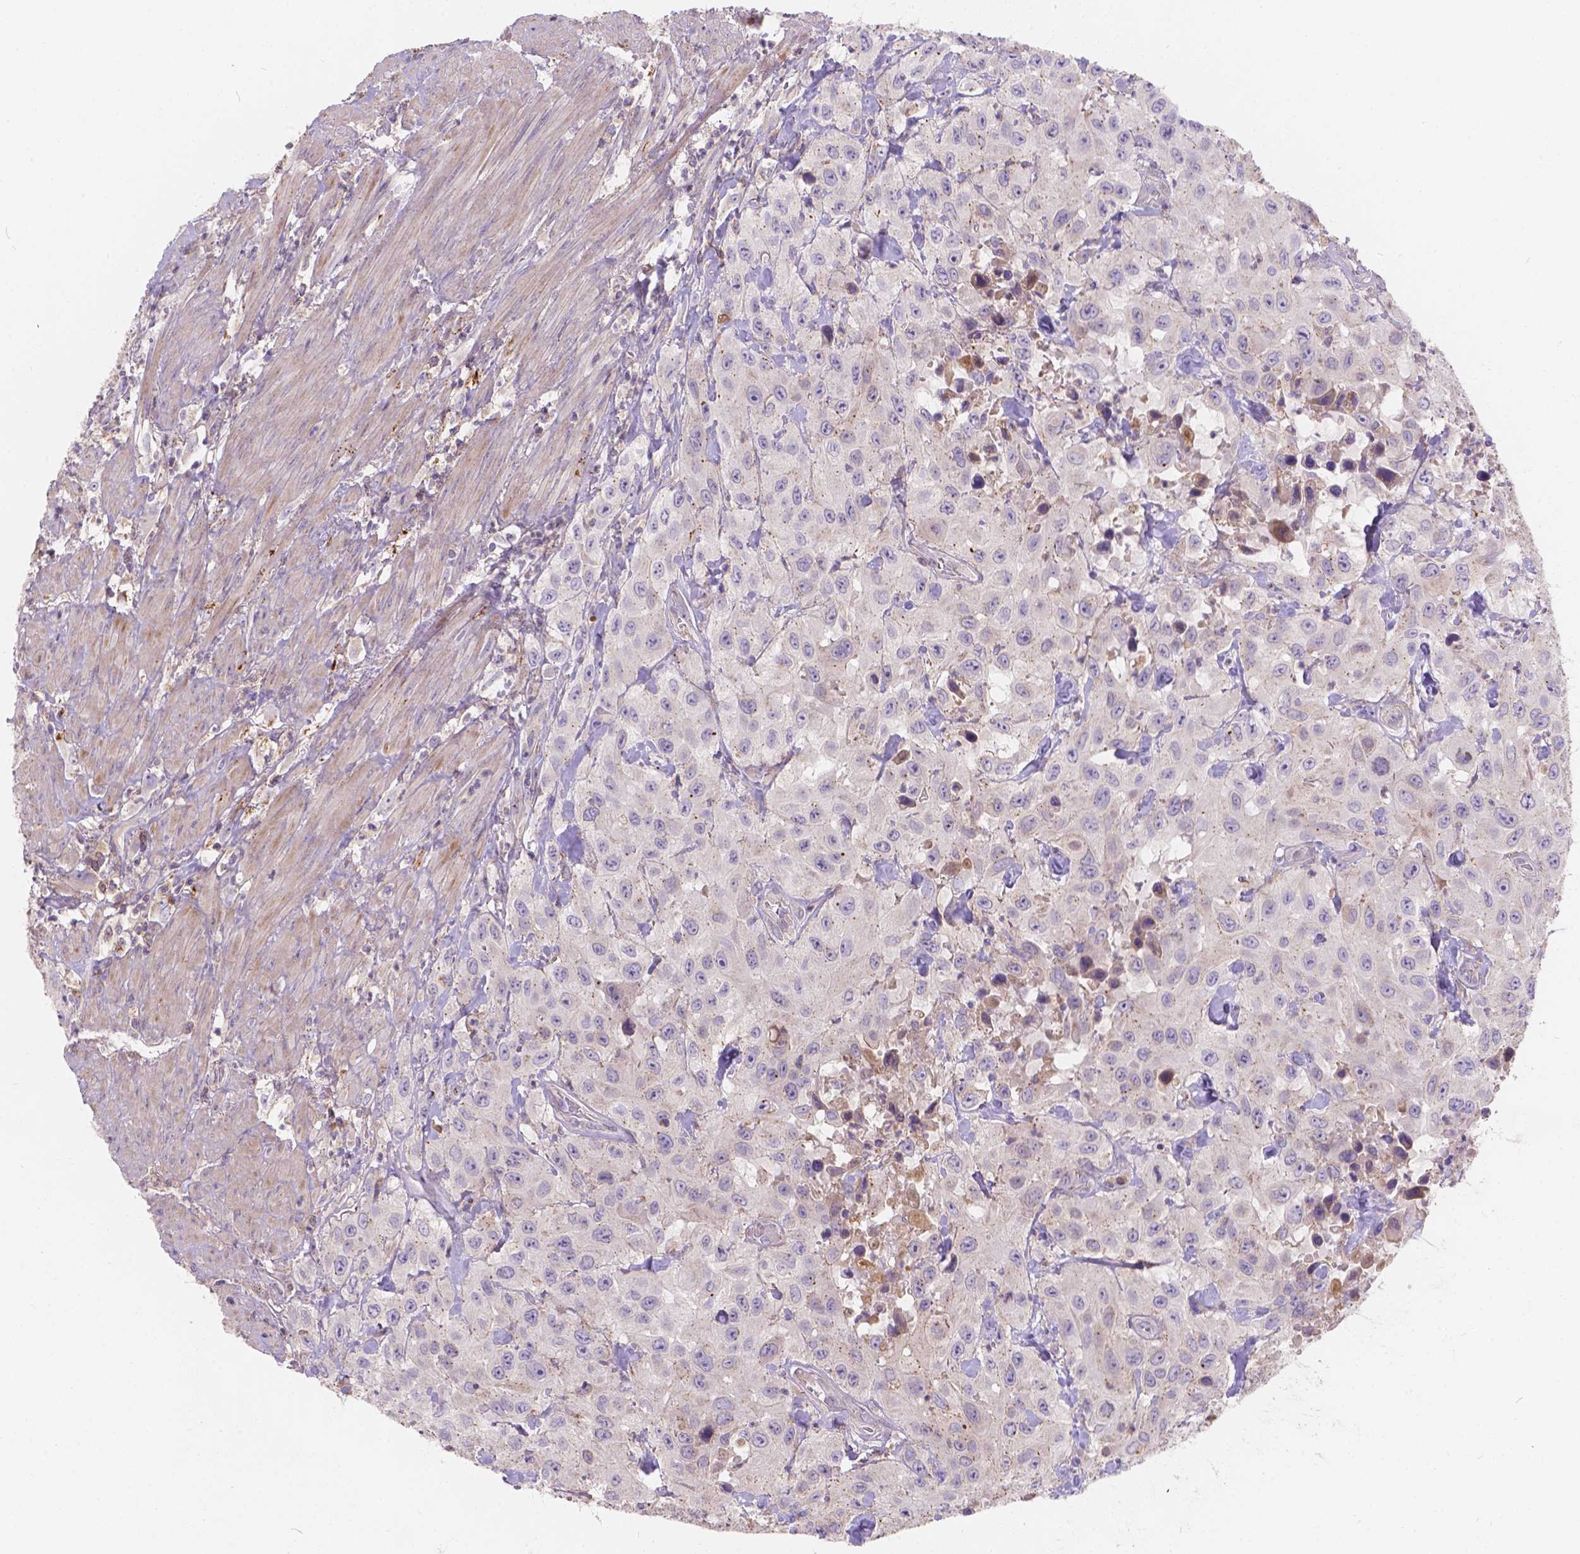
{"staining": {"intensity": "negative", "quantity": "none", "location": "none"}, "tissue": "urothelial cancer", "cell_type": "Tumor cells", "image_type": "cancer", "snomed": [{"axis": "morphology", "description": "Urothelial carcinoma, High grade"}, {"axis": "topography", "description": "Urinary bladder"}], "caption": "Urothelial cancer was stained to show a protein in brown. There is no significant positivity in tumor cells. (DAB immunohistochemistry, high magnification).", "gene": "CDK10", "patient": {"sex": "male", "age": 79}}